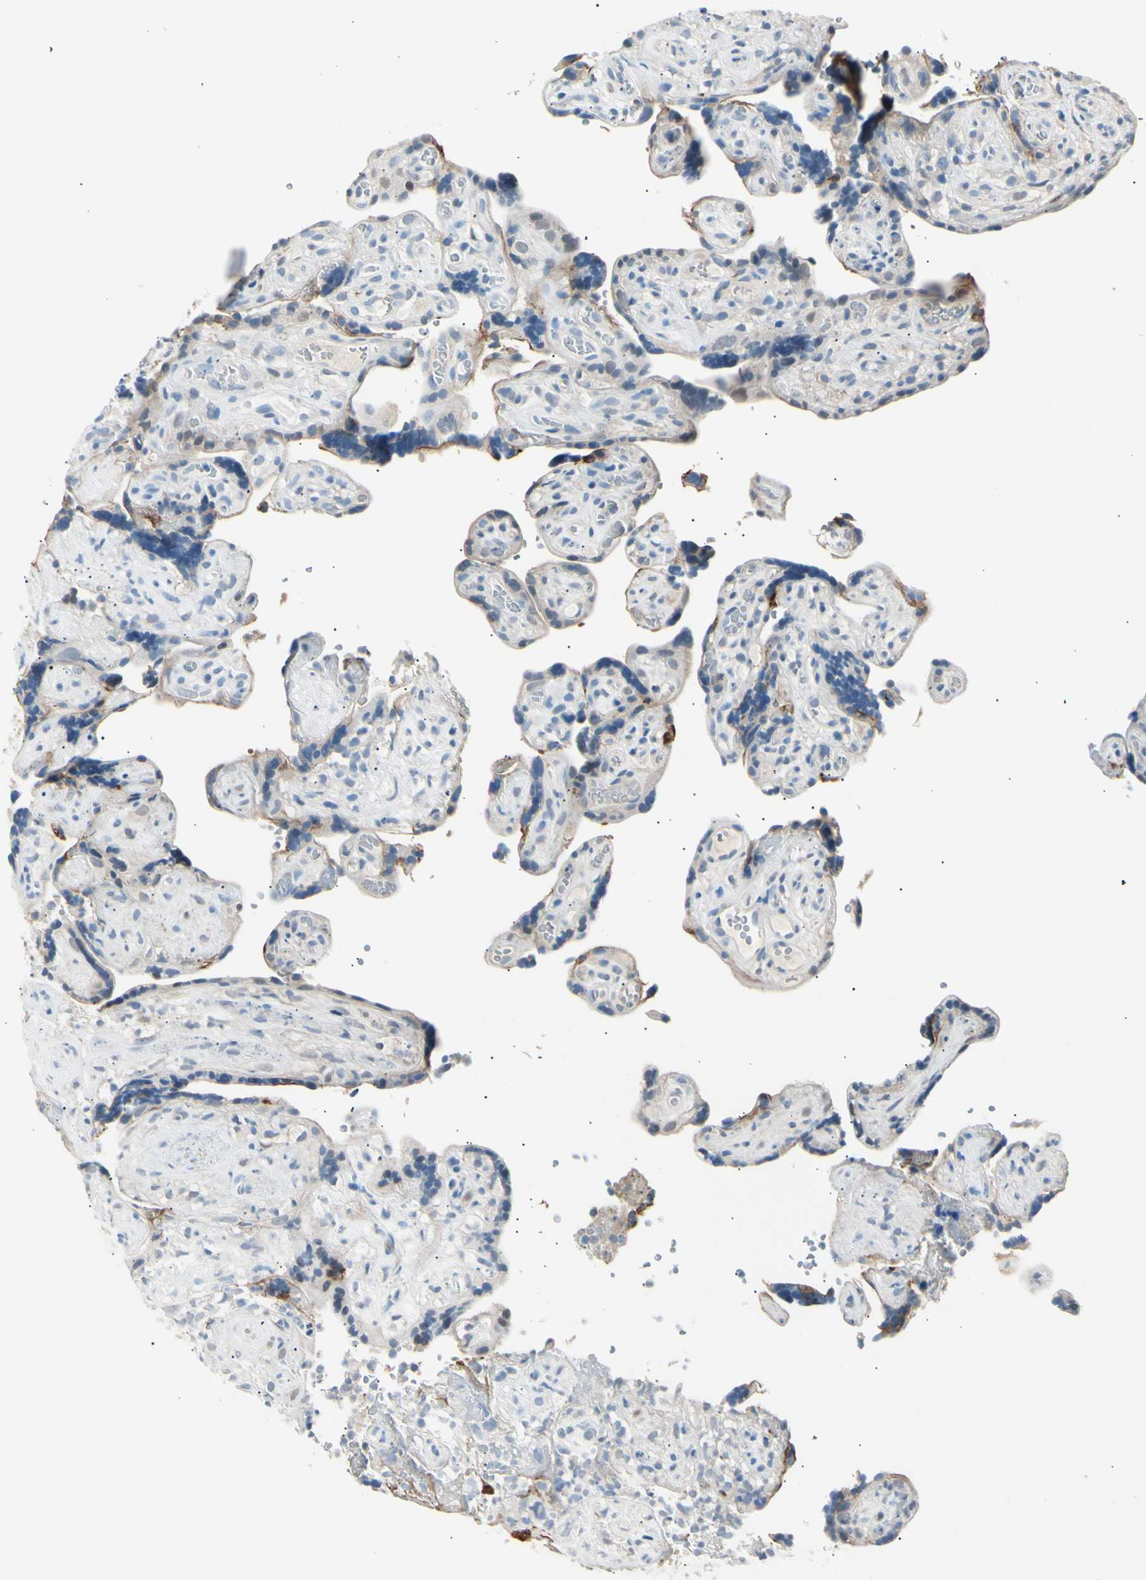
{"staining": {"intensity": "negative", "quantity": "none", "location": "none"}, "tissue": "placenta", "cell_type": "Decidual cells", "image_type": "normal", "snomed": [{"axis": "morphology", "description": "Normal tissue, NOS"}, {"axis": "topography", "description": "Placenta"}], "caption": "Normal placenta was stained to show a protein in brown. There is no significant positivity in decidual cells. (DAB (3,3'-diaminobenzidine) immunohistochemistry (IHC) with hematoxylin counter stain).", "gene": "LHPP", "patient": {"sex": "female", "age": 30}}